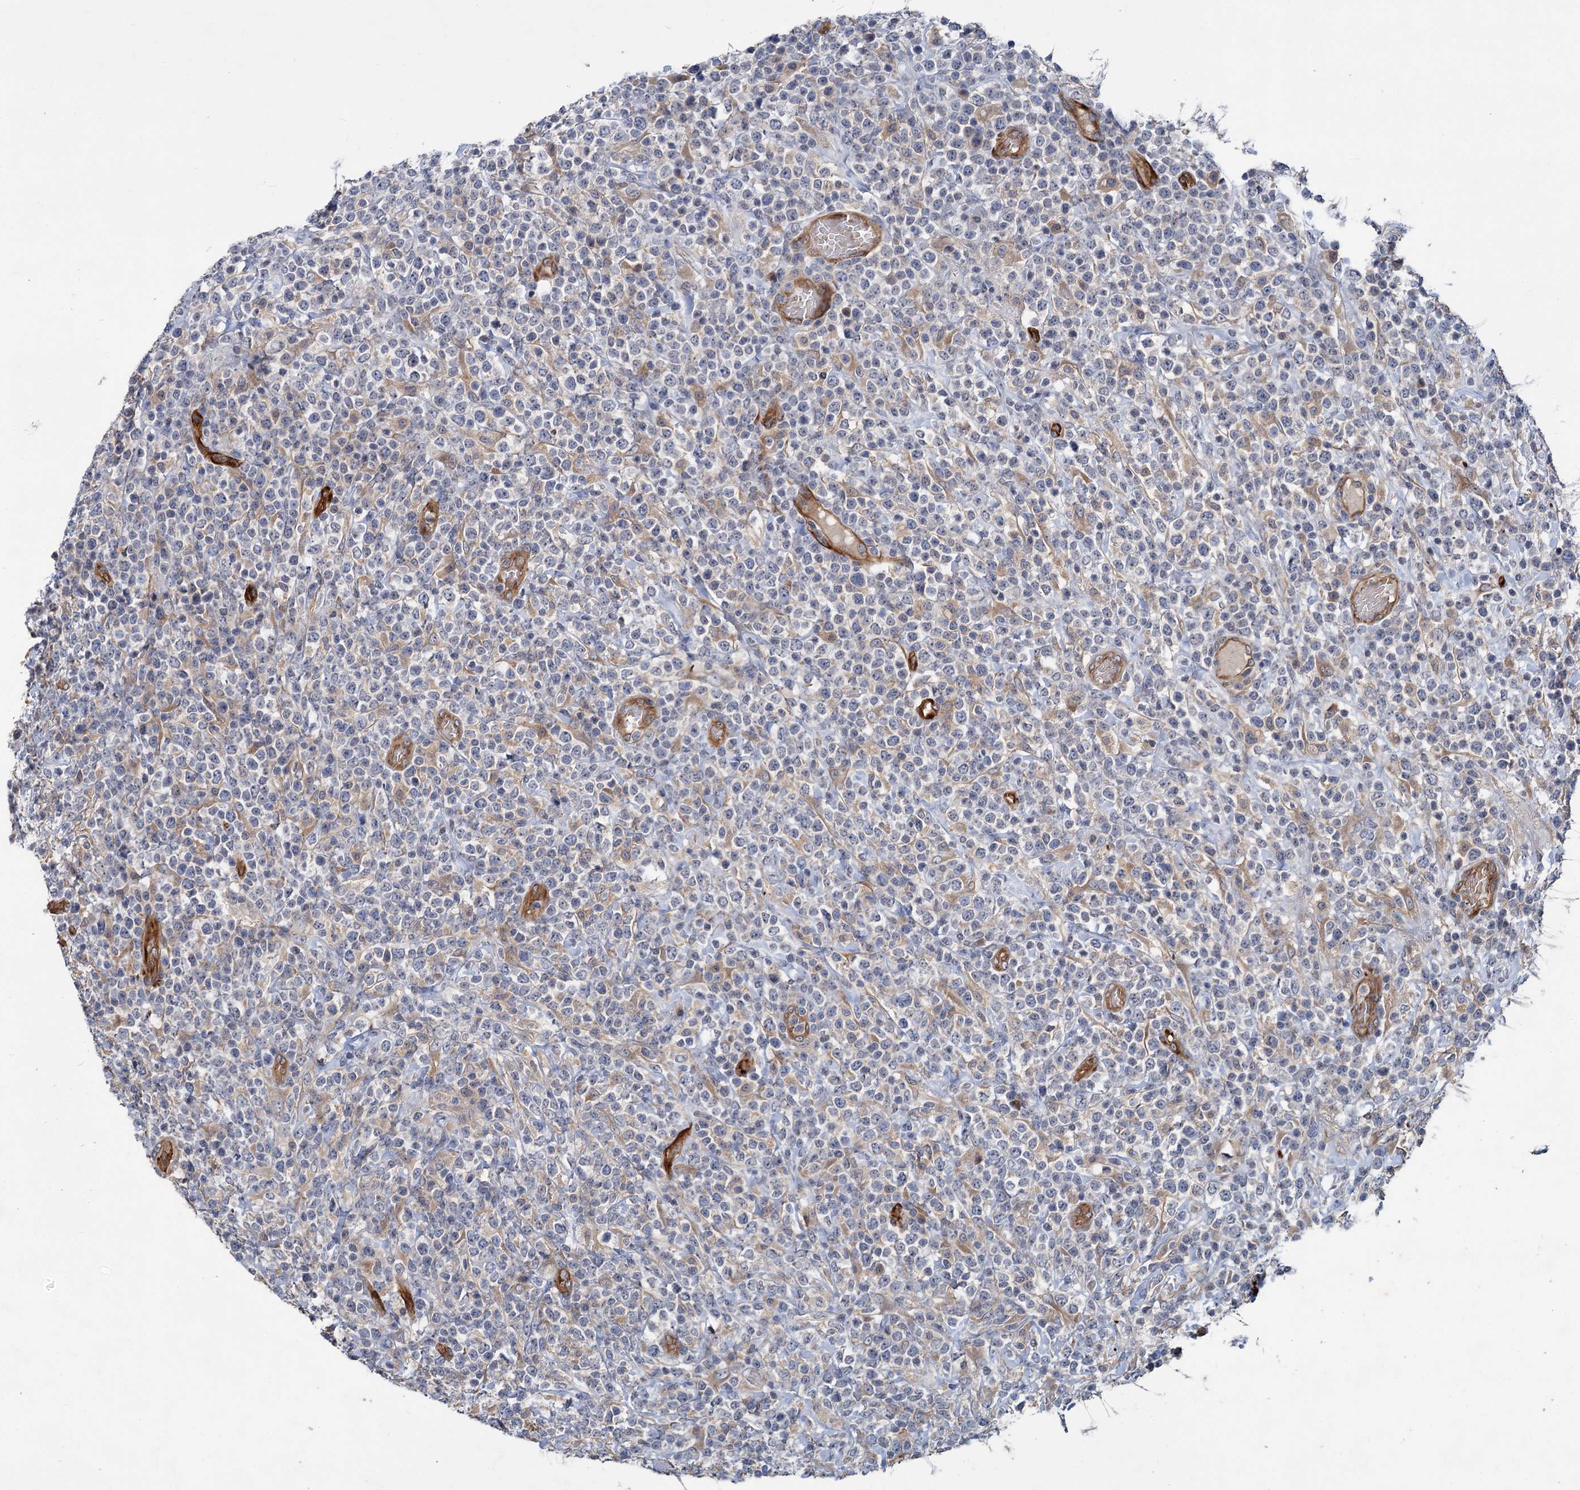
{"staining": {"intensity": "negative", "quantity": "none", "location": "none"}, "tissue": "lymphoma", "cell_type": "Tumor cells", "image_type": "cancer", "snomed": [{"axis": "morphology", "description": "Malignant lymphoma, non-Hodgkin's type, High grade"}, {"axis": "topography", "description": "Colon"}], "caption": "An image of malignant lymphoma, non-Hodgkin's type (high-grade) stained for a protein displays no brown staining in tumor cells.", "gene": "PKN2", "patient": {"sex": "female", "age": 53}}